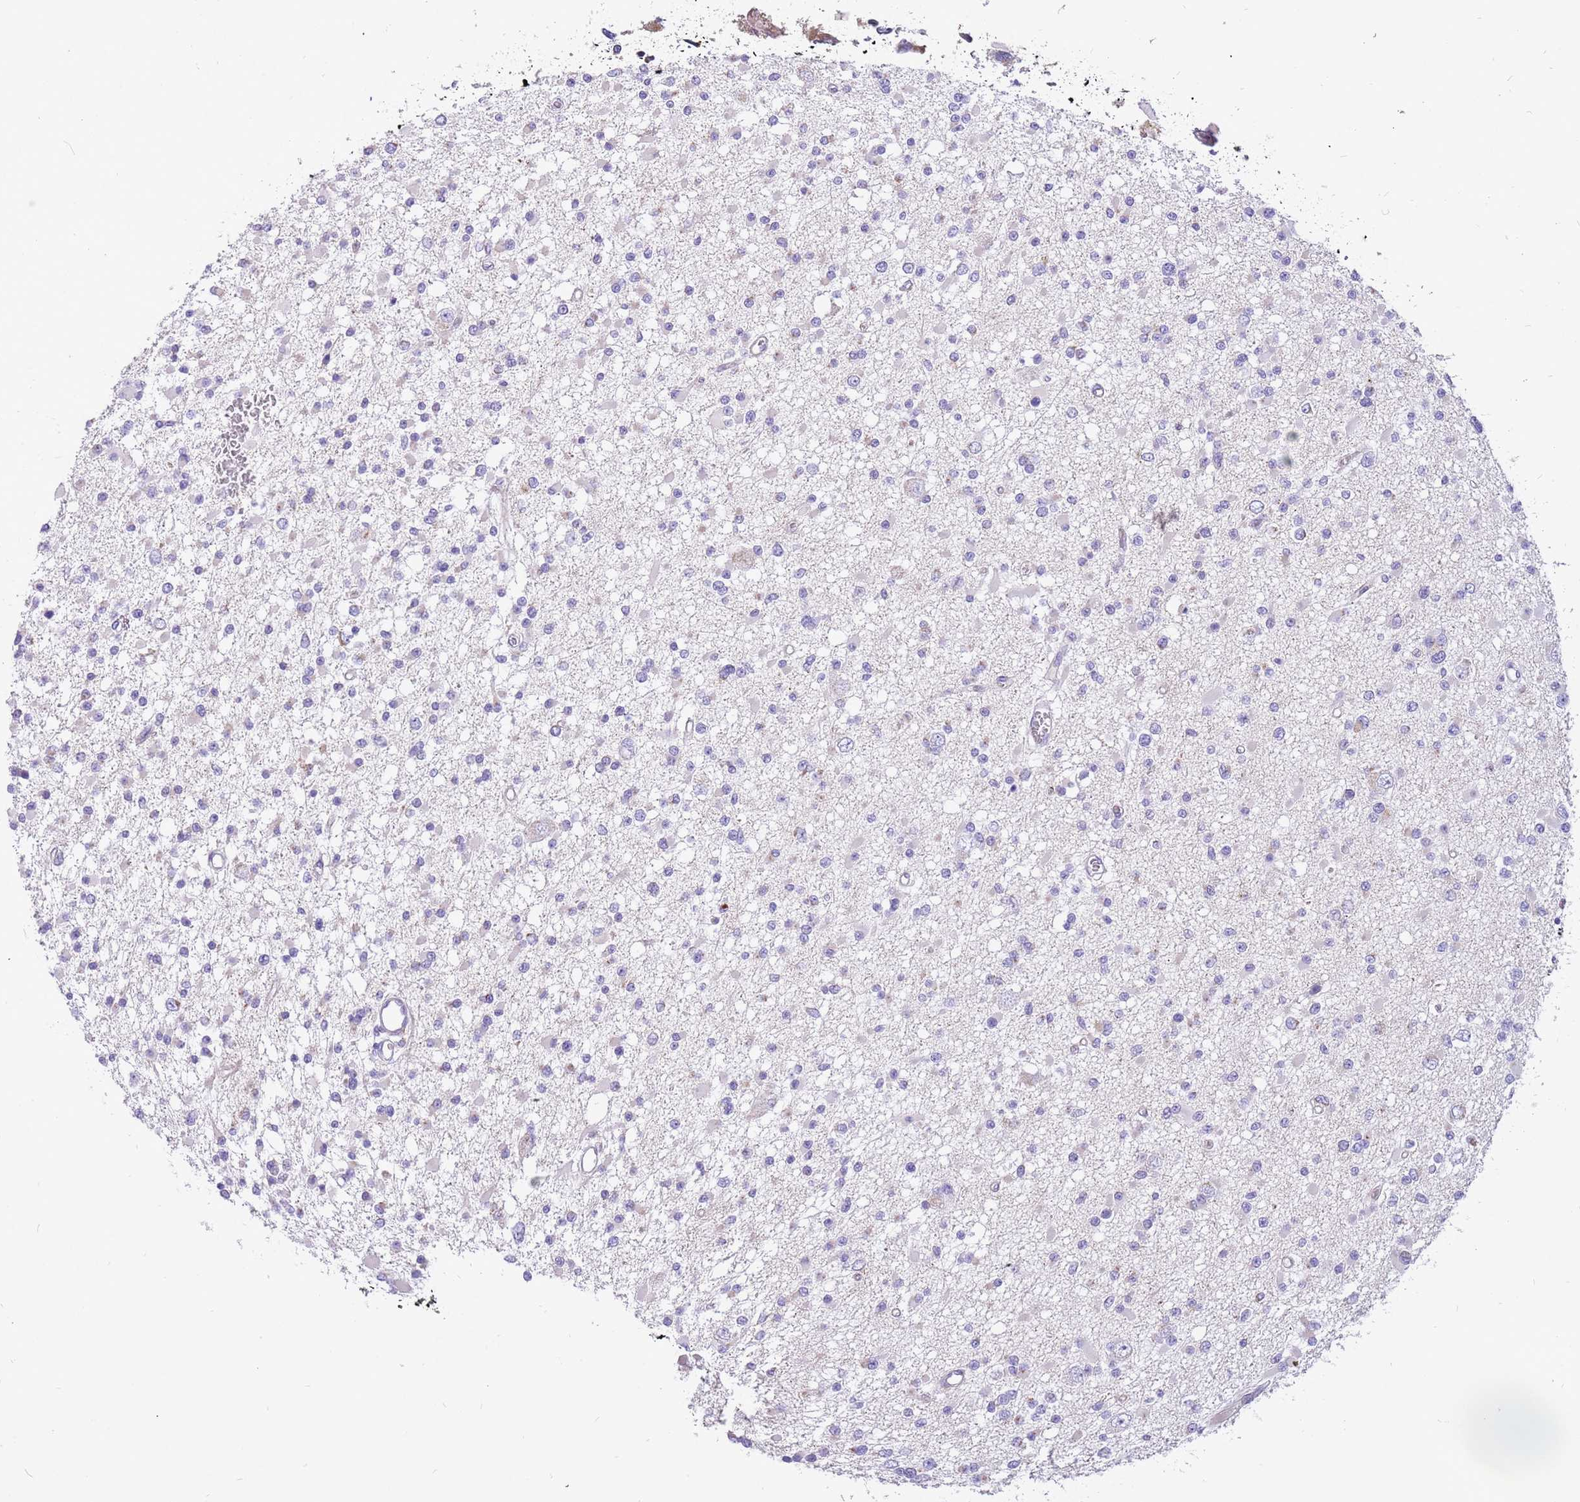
{"staining": {"intensity": "negative", "quantity": "none", "location": "none"}, "tissue": "glioma", "cell_type": "Tumor cells", "image_type": "cancer", "snomed": [{"axis": "morphology", "description": "Glioma, malignant, Low grade"}, {"axis": "topography", "description": "Brain"}], "caption": "High magnification brightfield microscopy of malignant low-grade glioma stained with DAB (3,3'-diaminobenzidine) (brown) and counterstained with hematoxylin (blue): tumor cells show no significant expression. The staining was performed using DAB to visualize the protein expression in brown, while the nuclei were stained in blue with hematoxylin (Magnification: 20x).", "gene": "COX17", "patient": {"sex": "female", "age": 22}}